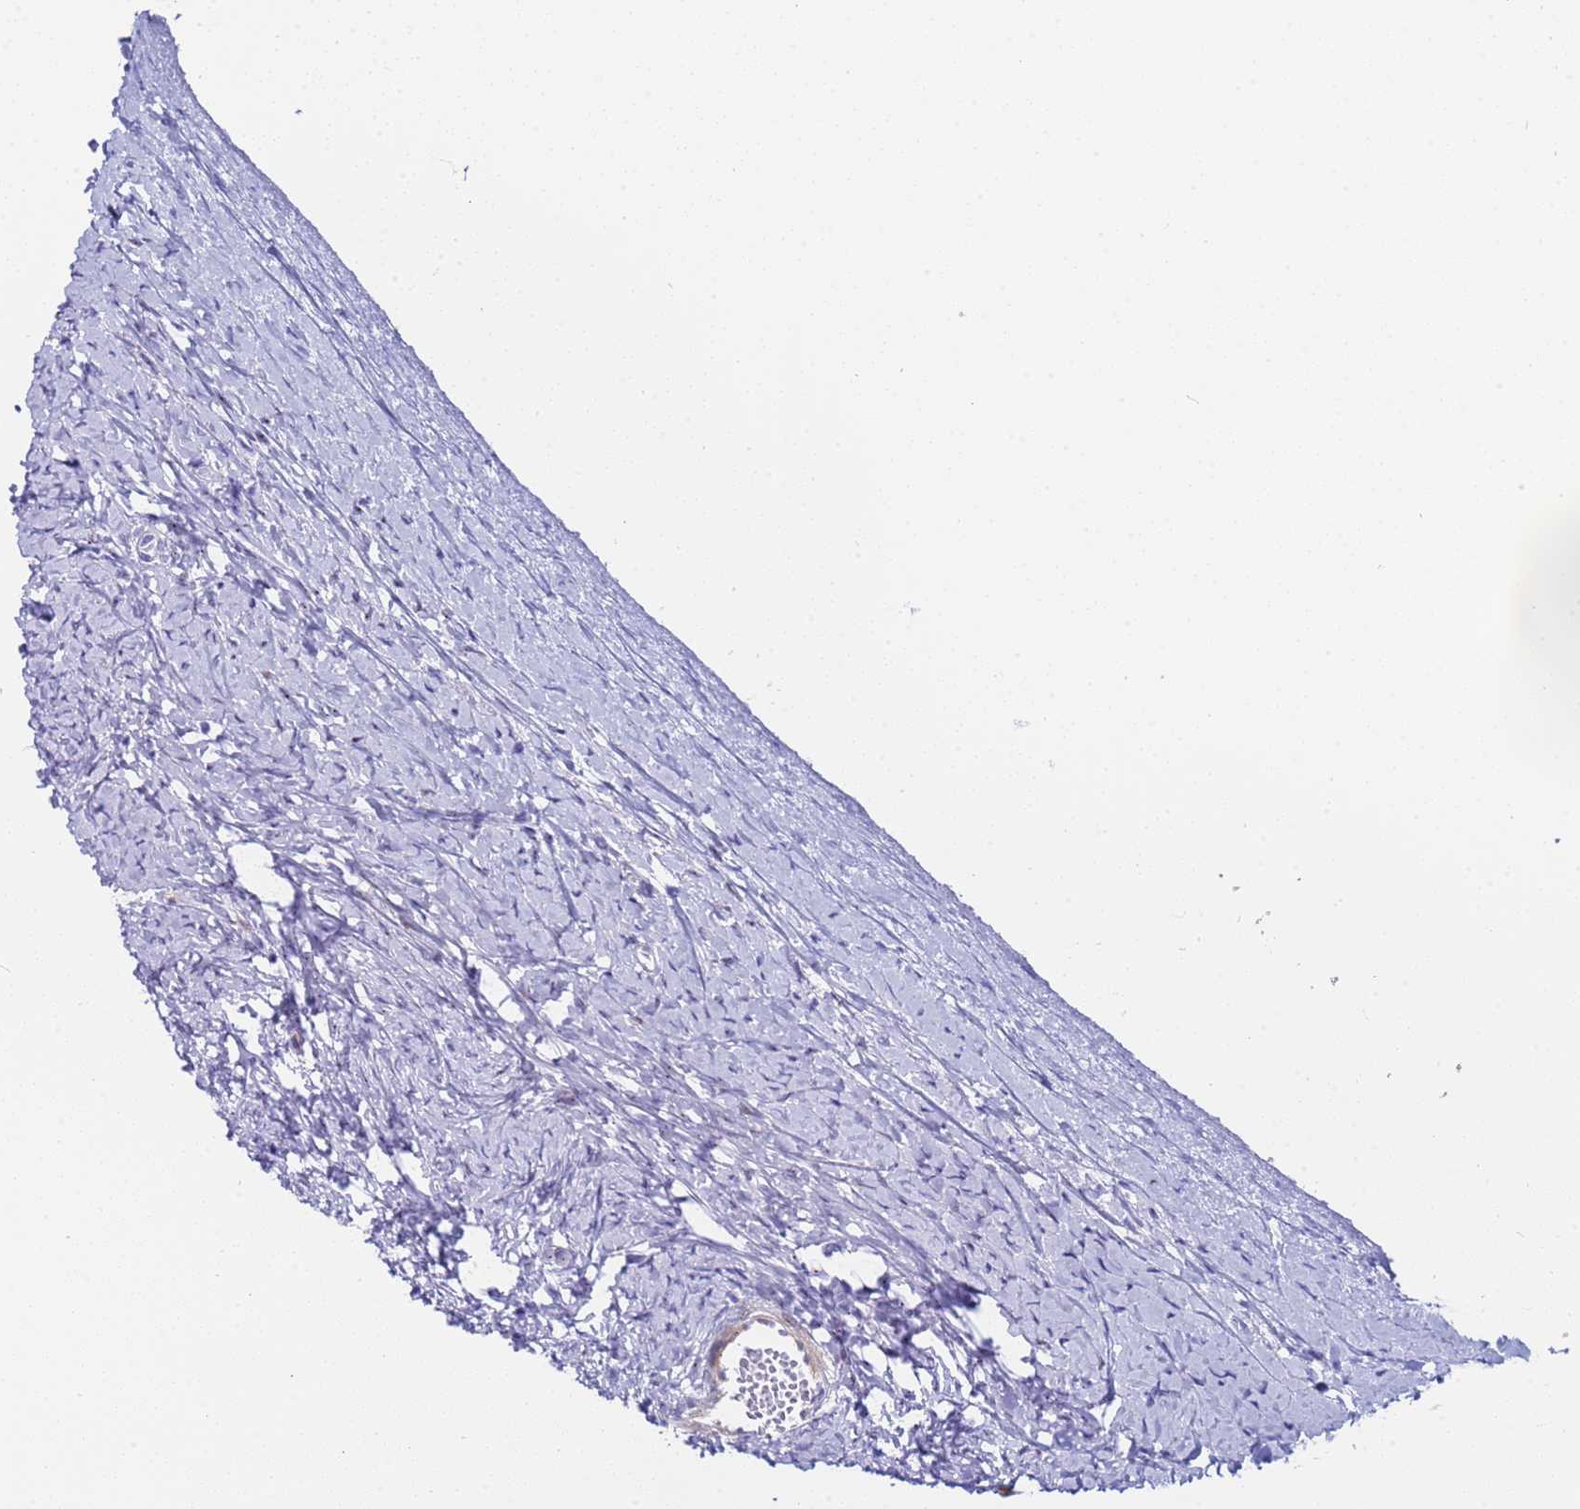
{"staining": {"intensity": "weak", "quantity": "<25%", "location": "nuclear"}, "tissue": "ovary", "cell_type": "Ovarian stroma cells", "image_type": "normal", "snomed": [{"axis": "morphology", "description": "Normal tissue, NOS"}, {"axis": "morphology", "description": "Developmental malformation"}, {"axis": "topography", "description": "Ovary"}], "caption": "This is a micrograph of immunohistochemistry (IHC) staining of normal ovary, which shows no positivity in ovarian stroma cells.", "gene": "POP5", "patient": {"sex": "female", "age": 39}}